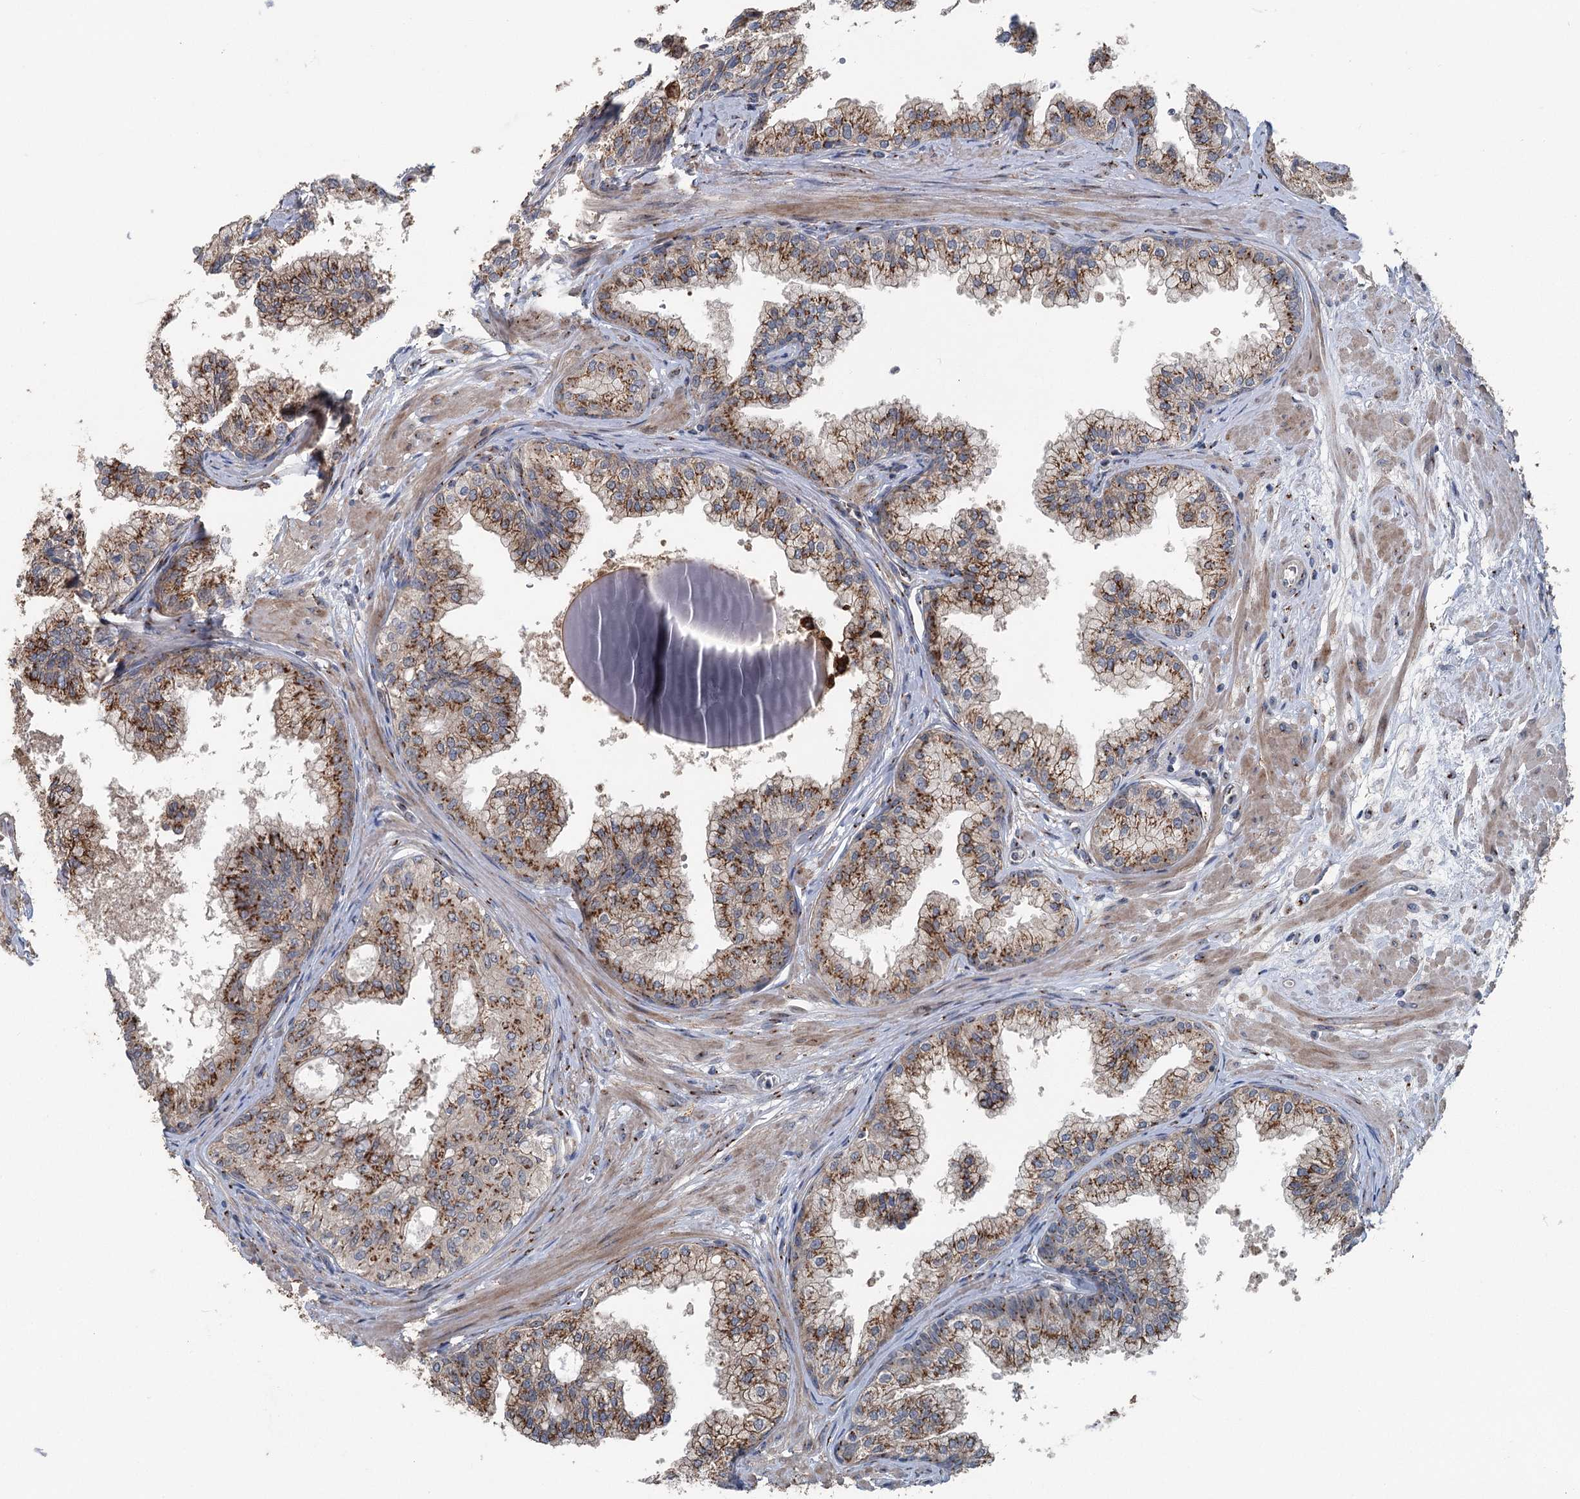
{"staining": {"intensity": "strong", "quantity": ">75%", "location": "cytoplasmic/membranous"}, "tissue": "prostate", "cell_type": "Glandular cells", "image_type": "normal", "snomed": [{"axis": "morphology", "description": "Normal tissue, NOS"}, {"axis": "topography", "description": "Prostate"}], "caption": "An immunohistochemistry micrograph of normal tissue is shown. Protein staining in brown labels strong cytoplasmic/membranous positivity in prostate within glandular cells.", "gene": "ITIH5", "patient": {"sex": "male", "age": 60}}